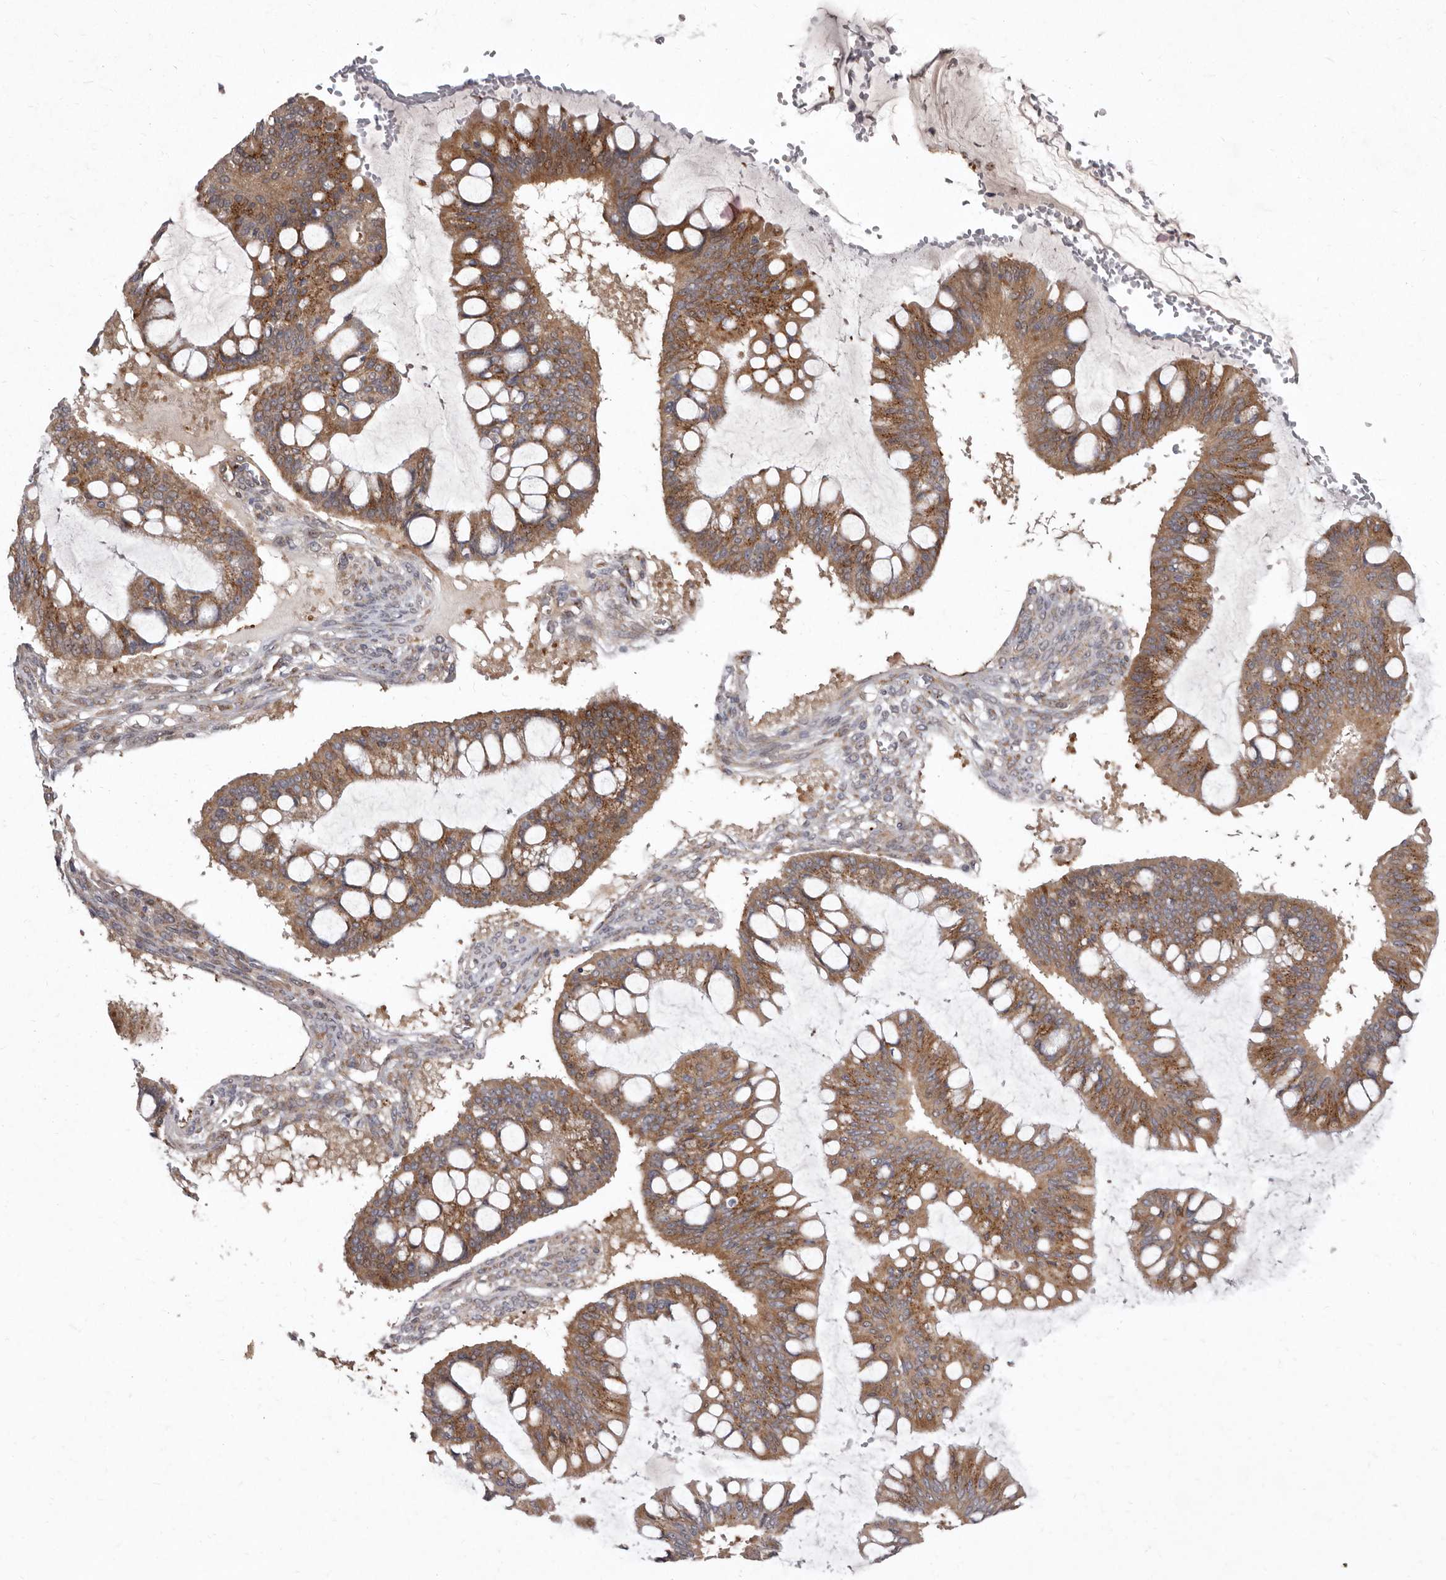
{"staining": {"intensity": "moderate", "quantity": ">75%", "location": "cytoplasmic/membranous"}, "tissue": "ovarian cancer", "cell_type": "Tumor cells", "image_type": "cancer", "snomed": [{"axis": "morphology", "description": "Cystadenocarcinoma, mucinous, NOS"}, {"axis": "topography", "description": "Ovary"}], "caption": "Immunohistochemical staining of ovarian cancer demonstrates moderate cytoplasmic/membranous protein staining in approximately >75% of tumor cells. (DAB (3,3'-diaminobenzidine) IHC with brightfield microscopy, high magnification).", "gene": "FLAD1", "patient": {"sex": "female", "age": 73}}